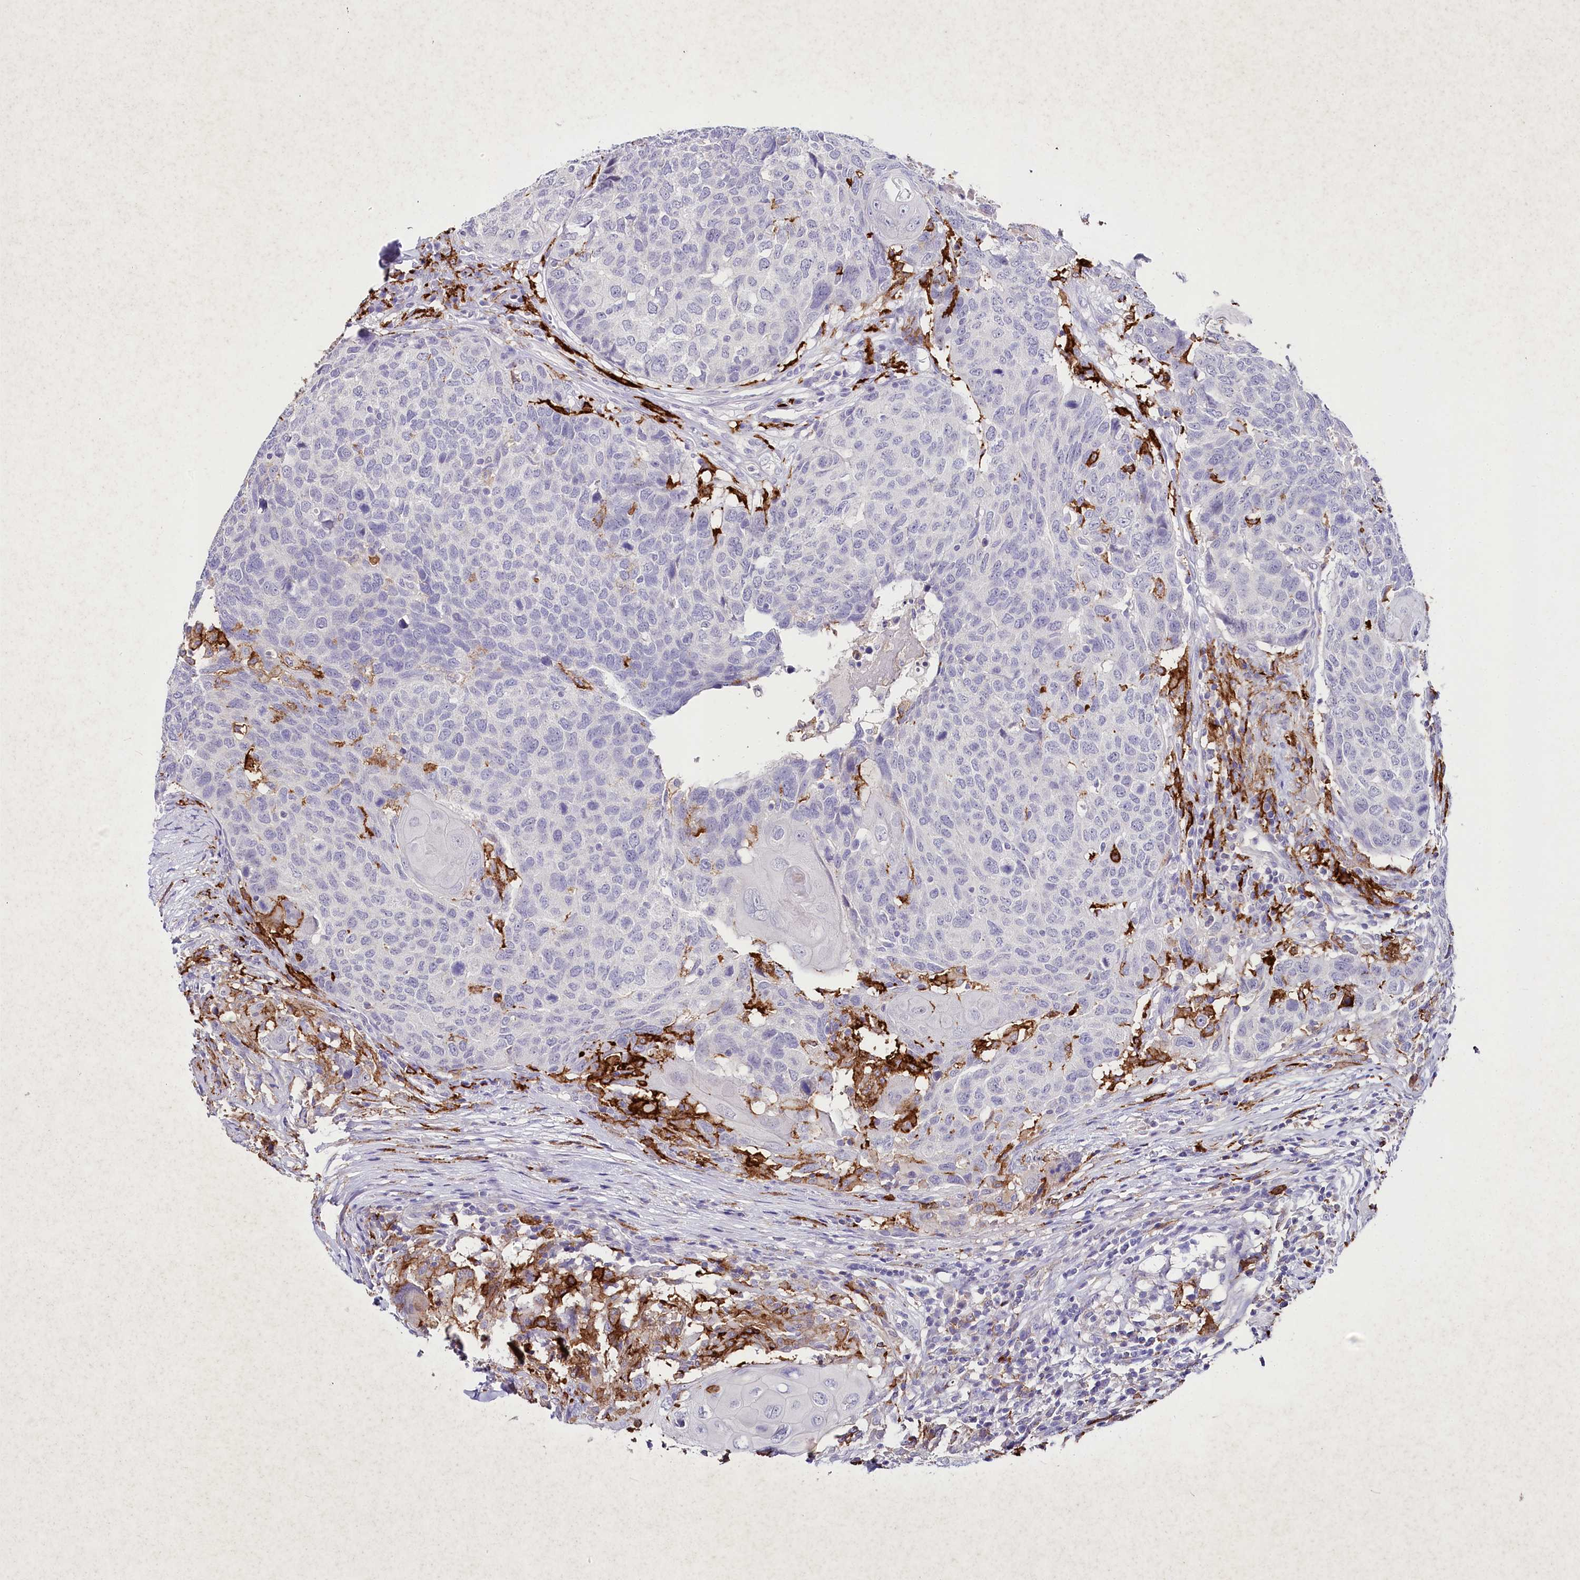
{"staining": {"intensity": "negative", "quantity": "none", "location": "none"}, "tissue": "head and neck cancer", "cell_type": "Tumor cells", "image_type": "cancer", "snomed": [{"axis": "morphology", "description": "Squamous cell carcinoma, NOS"}, {"axis": "topography", "description": "Head-Neck"}], "caption": "High power microscopy micrograph of an immunohistochemistry (IHC) micrograph of head and neck cancer (squamous cell carcinoma), revealing no significant expression in tumor cells. Nuclei are stained in blue.", "gene": "CLEC4M", "patient": {"sex": "male", "age": 66}}